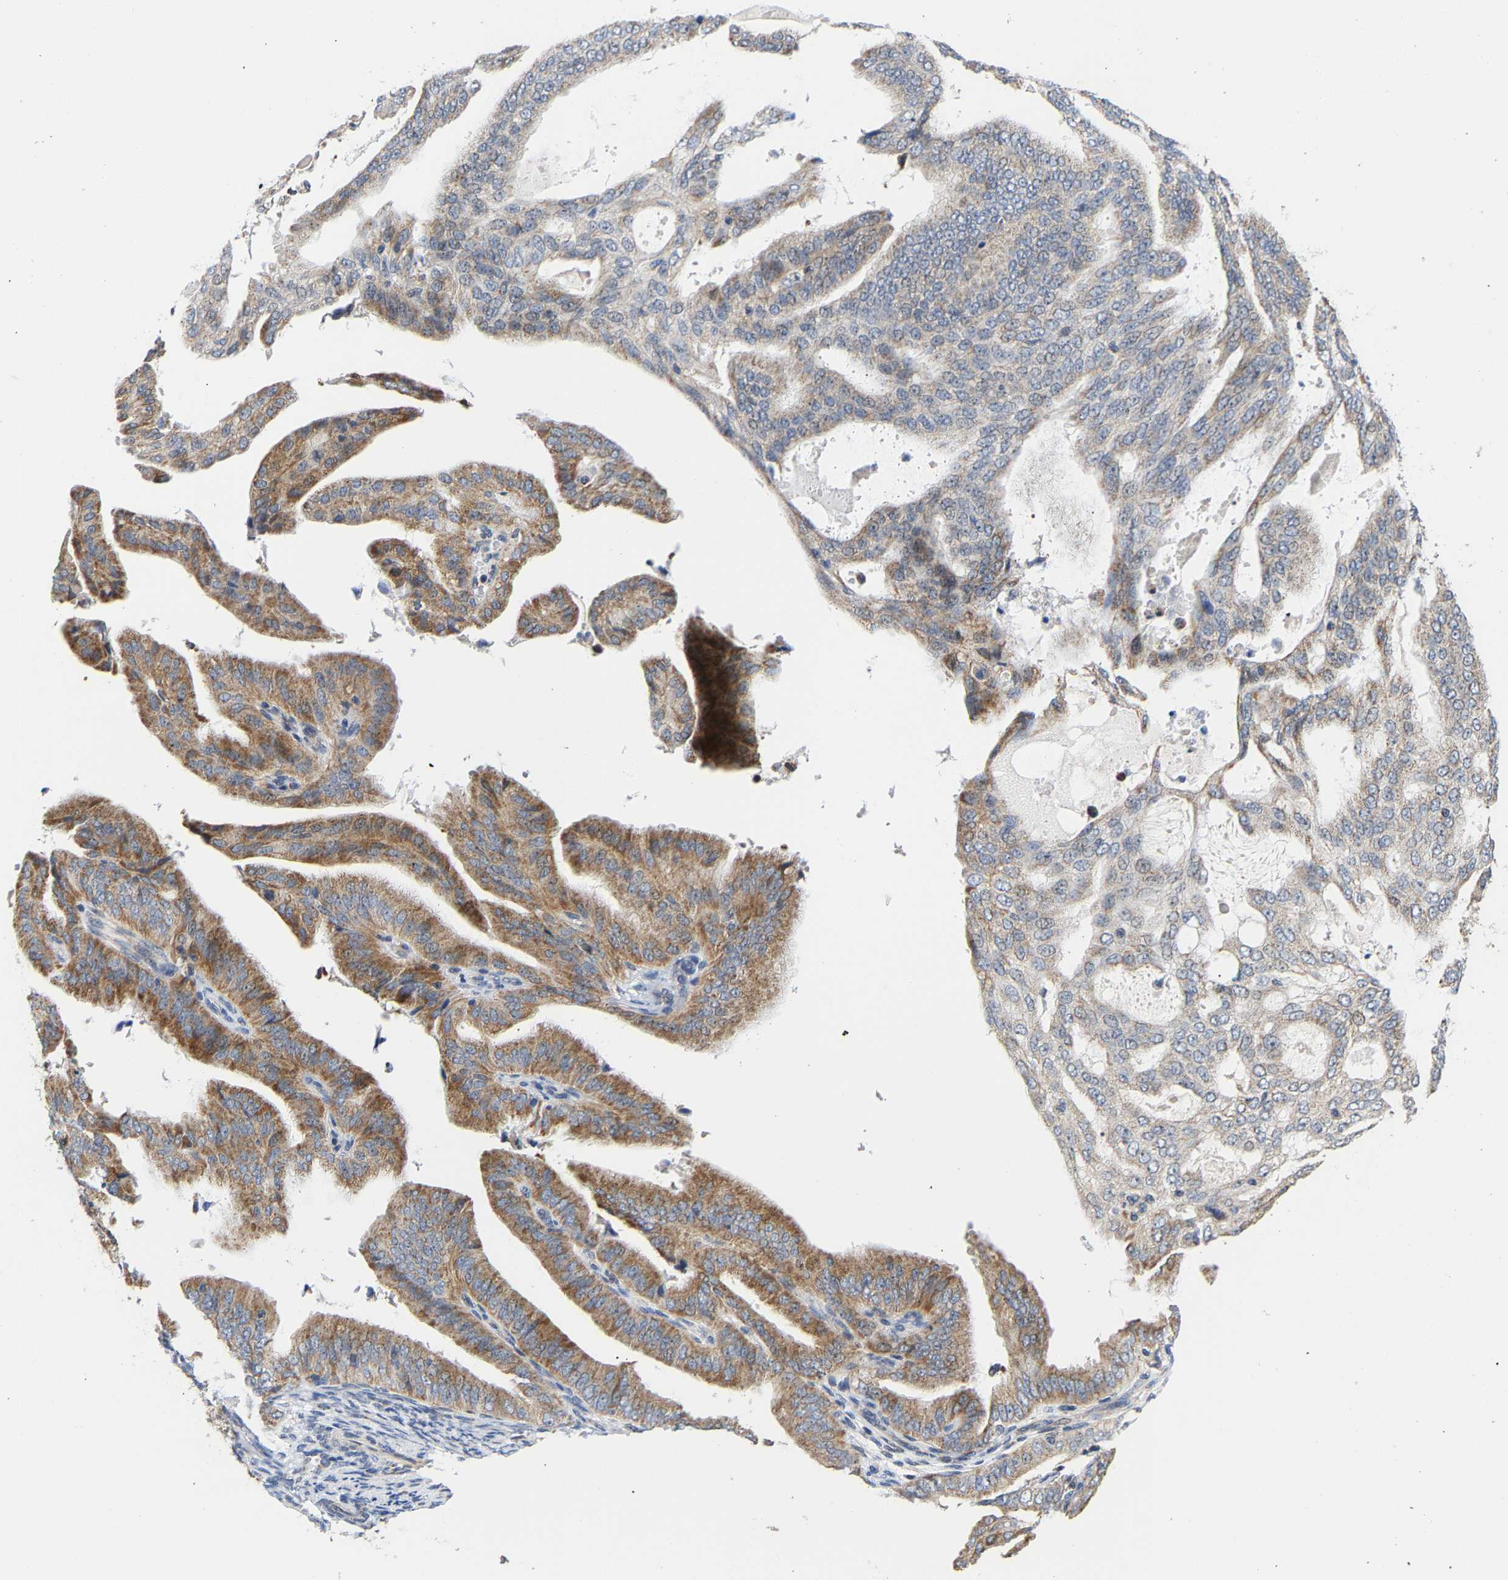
{"staining": {"intensity": "moderate", "quantity": ">75%", "location": "cytoplasmic/membranous"}, "tissue": "endometrial cancer", "cell_type": "Tumor cells", "image_type": "cancer", "snomed": [{"axis": "morphology", "description": "Adenocarcinoma, NOS"}, {"axis": "topography", "description": "Endometrium"}], "caption": "Protein analysis of endometrial cancer tissue reveals moderate cytoplasmic/membranous expression in about >75% of tumor cells.", "gene": "PCNT", "patient": {"sex": "female", "age": 58}}